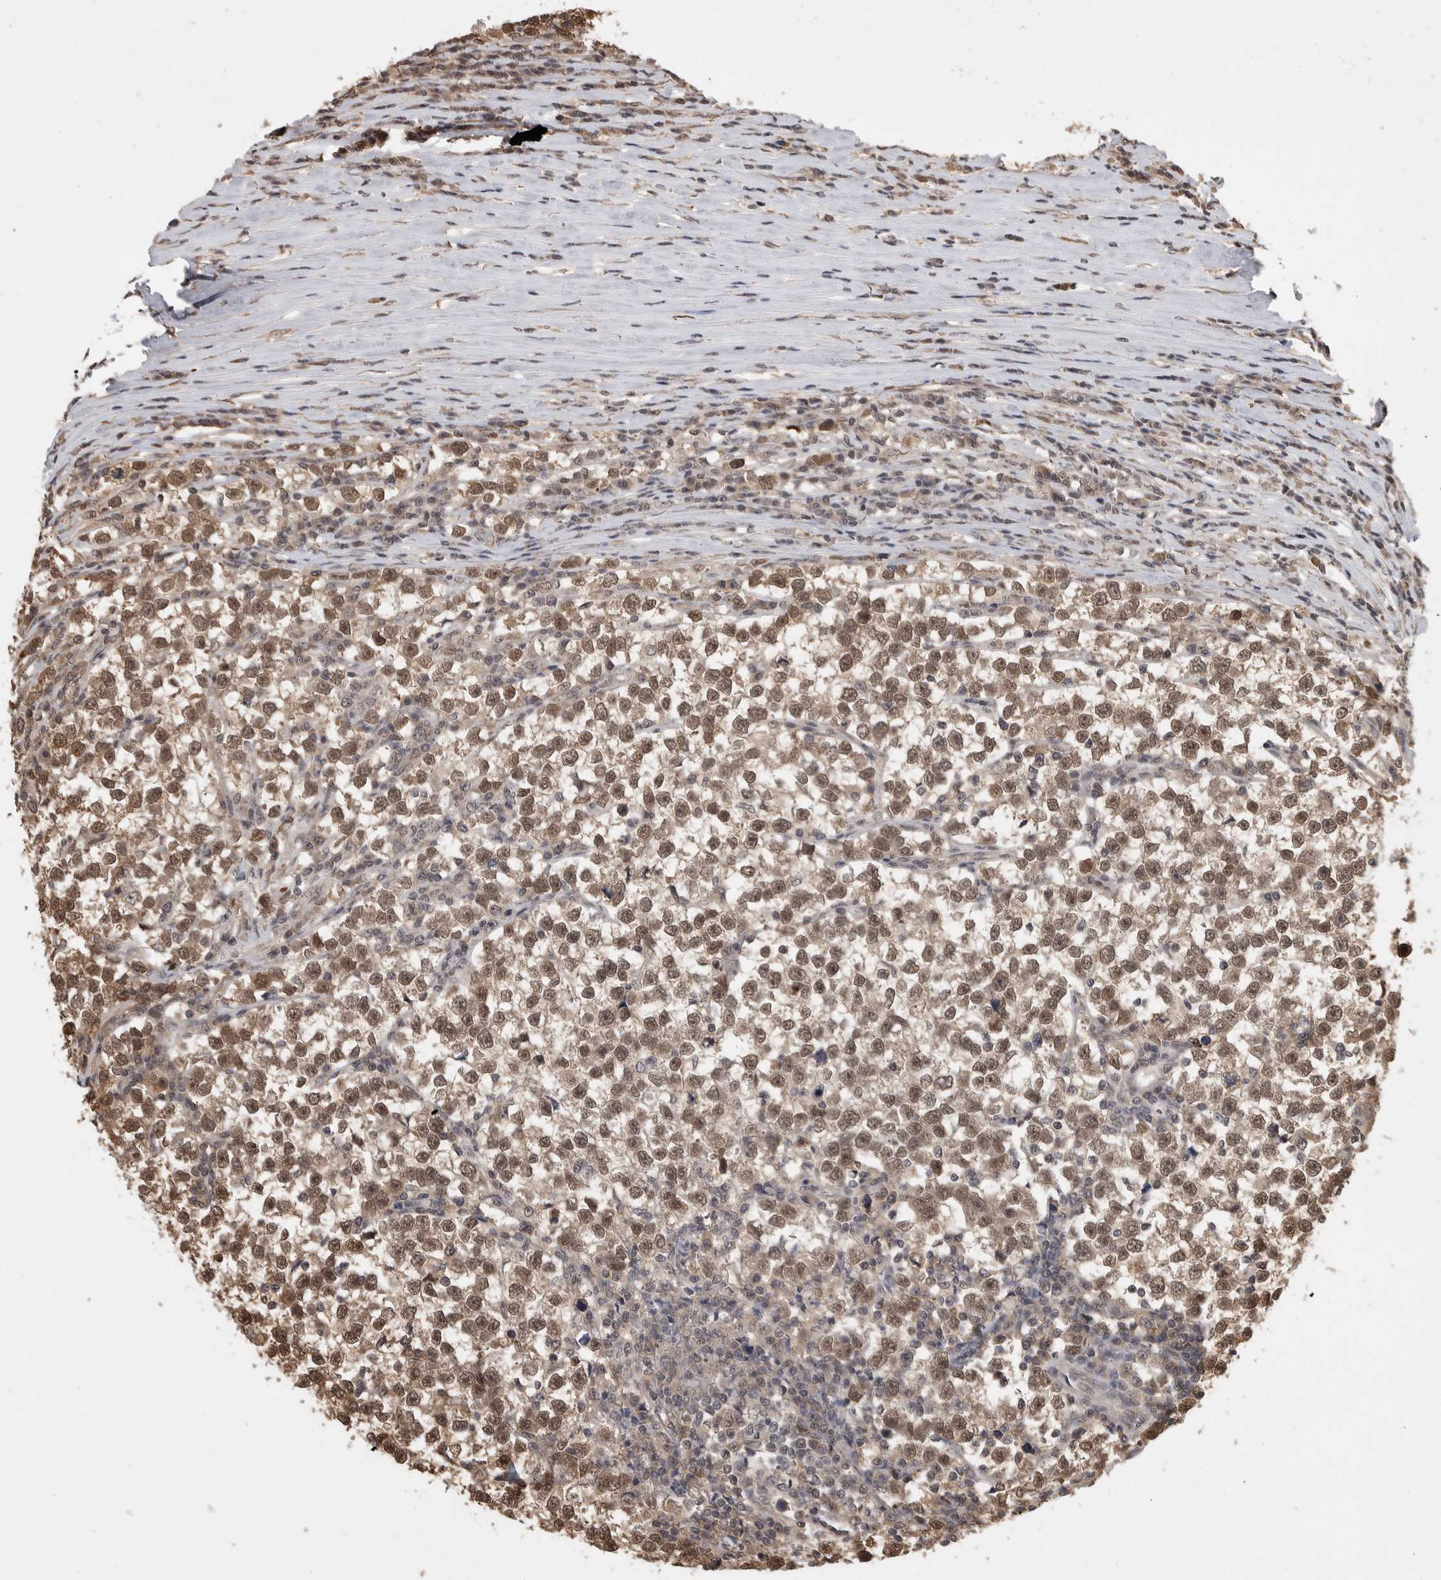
{"staining": {"intensity": "moderate", "quantity": ">75%", "location": "nuclear"}, "tissue": "testis cancer", "cell_type": "Tumor cells", "image_type": "cancer", "snomed": [{"axis": "morphology", "description": "Normal tissue, NOS"}, {"axis": "morphology", "description": "Seminoma, NOS"}, {"axis": "topography", "description": "Testis"}], "caption": "The image shows a brown stain indicating the presence of a protein in the nuclear of tumor cells in testis cancer (seminoma). (Brightfield microscopy of DAB IHC at high magnification).", "gene": "ZNF592", "patient": {"sex": "male", "age": 43}}